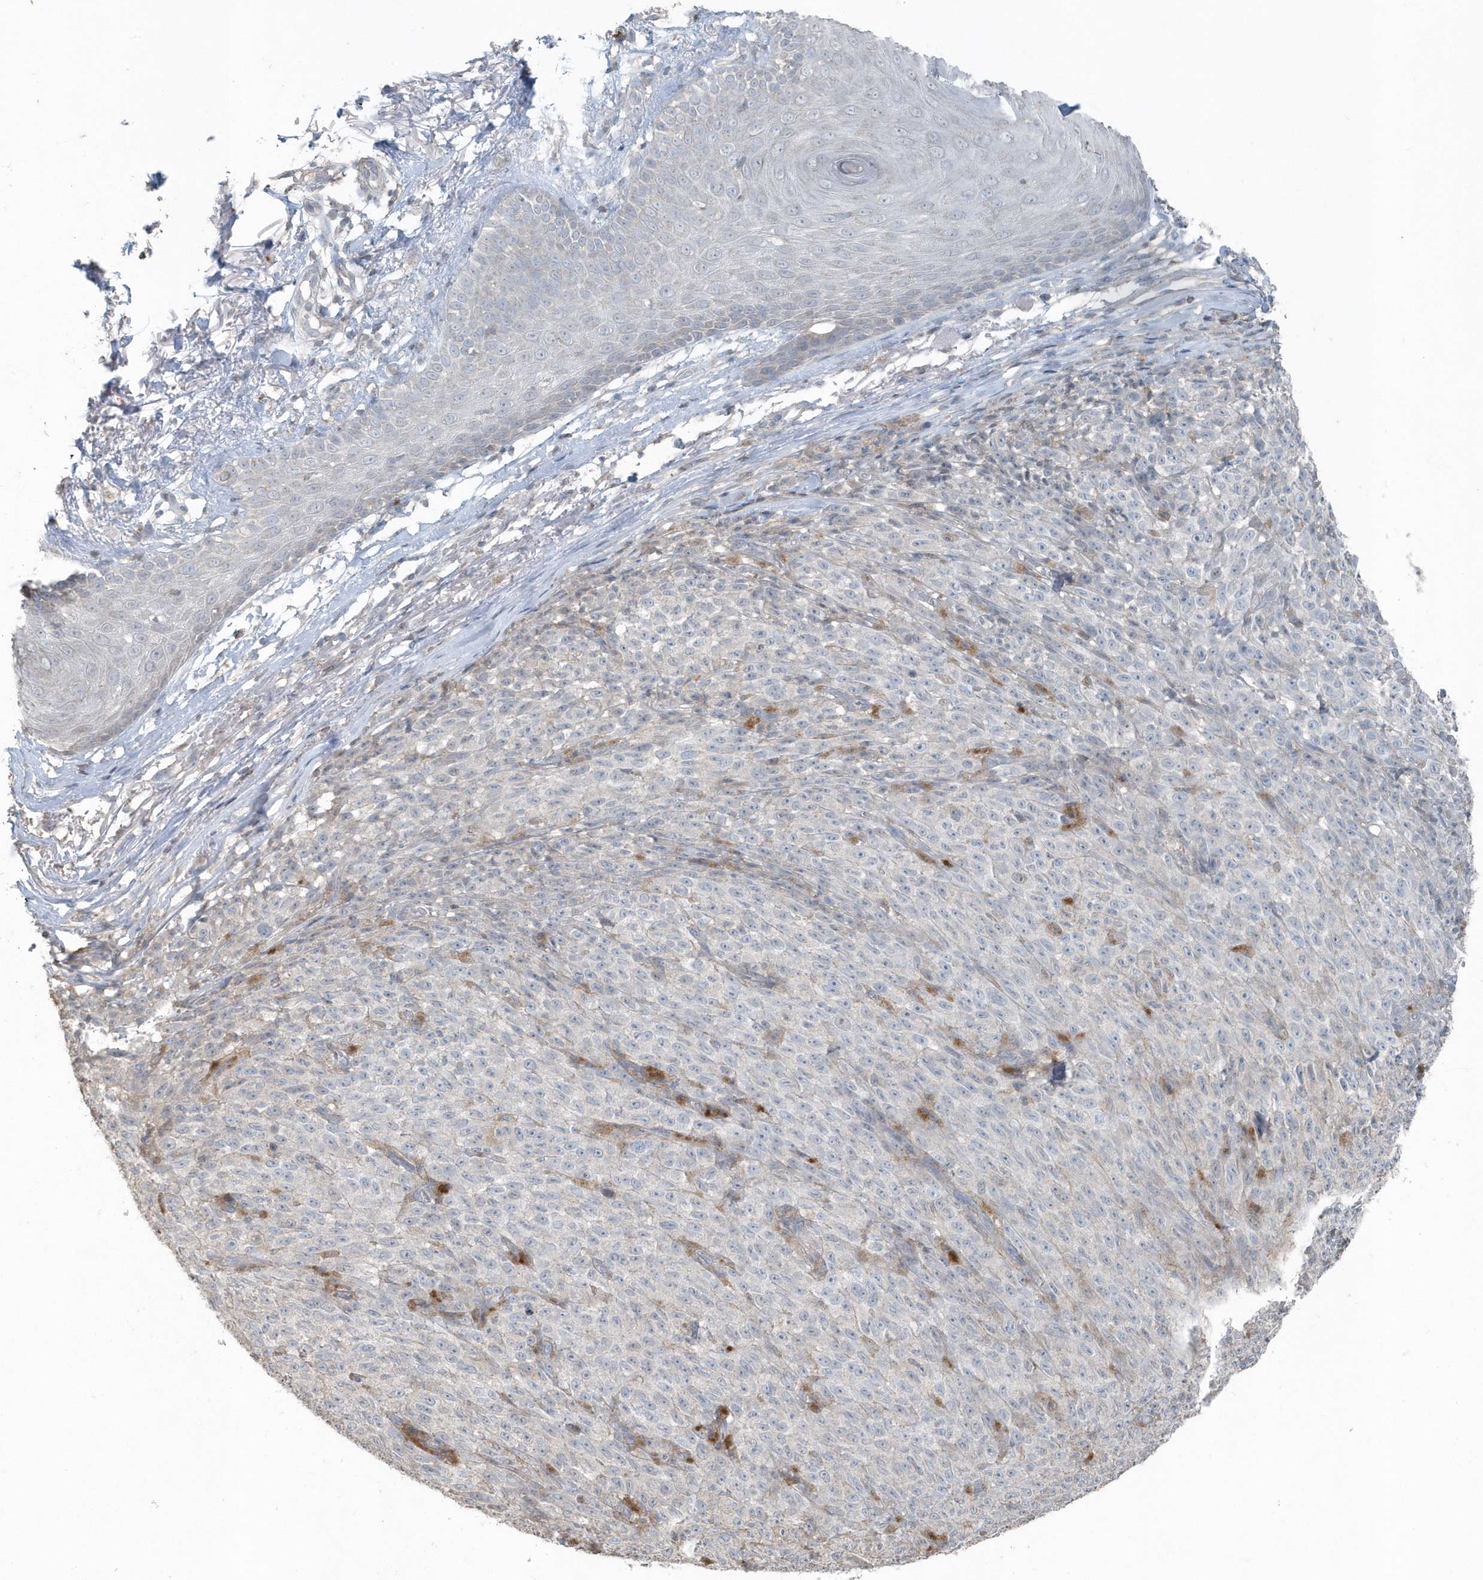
{"staining": {"intensity": "negative", "quantity": "none", "location": "none"}, "tissue": "melanoma", "cell_type": "Tumor cells", "image_type": "cancer", "snomed": [{"axis": "morphology", "description": "Malignant melanoma, NOS"}, {"axis": "topography", "description": "Skin"}], "caption": "A high-resolution micrograph shows immunohistochemistry (IHC) staining of malignant melanoma, which displays no significant expression in tumor cells.", "gene": "ACTC1", "patient": {"sex": "female", "age": 82}}